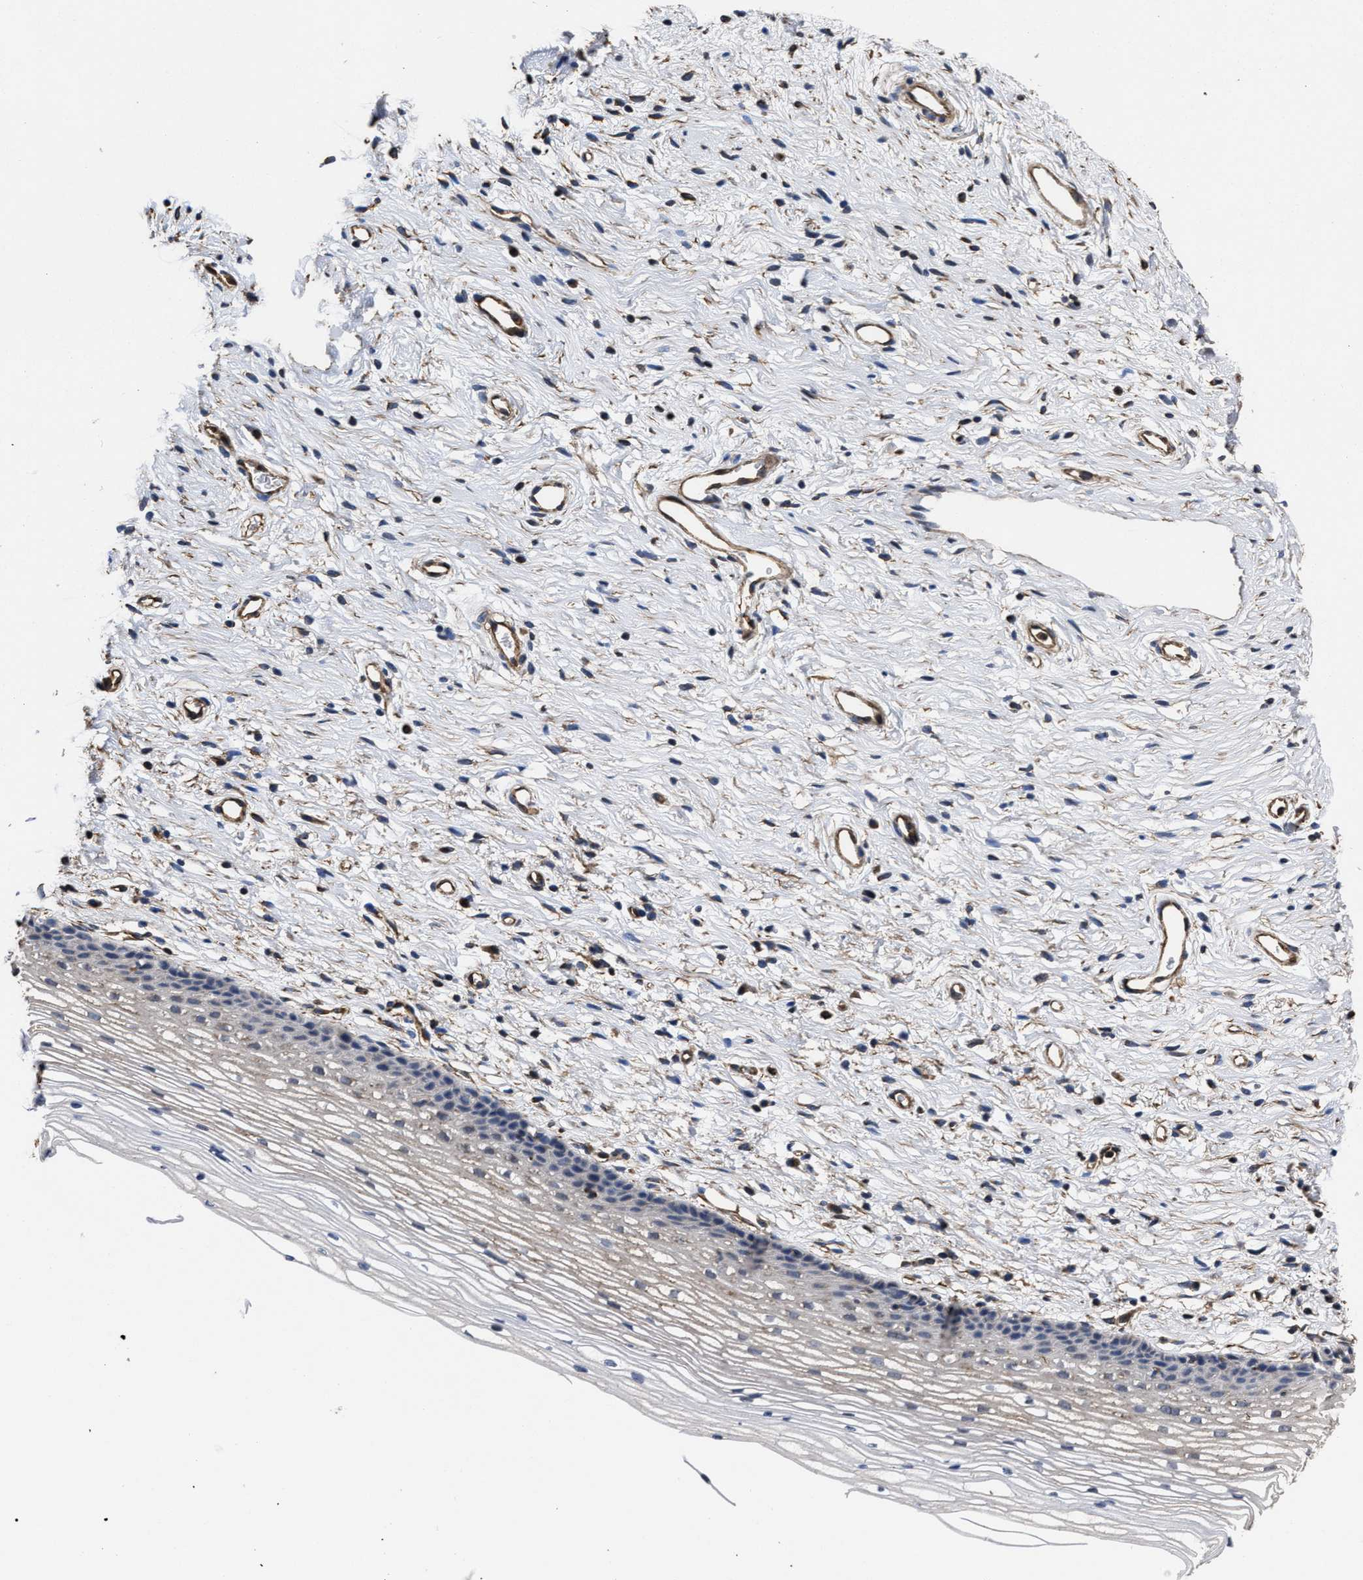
{"staining": {"intensity": "weak", "quantity": "<25%", "location": "cytoplasmic/membranous"}, "tissue": "cervix", "cell_type": "Glandular cells", "image_type": "normal", "snomed": [{"axis": "morphology", "description": "Normal tissue, NOS"}, {"axis": "topography", "description": "Cervix"}], "caption": "DAB (3,3'-diaminobenzidine) immunohistochemical staining of normal human cervix displays no significant staining in glandular cells.", "gene": "TSPAN33", "patient": {"sex": "female", "age": 77}}